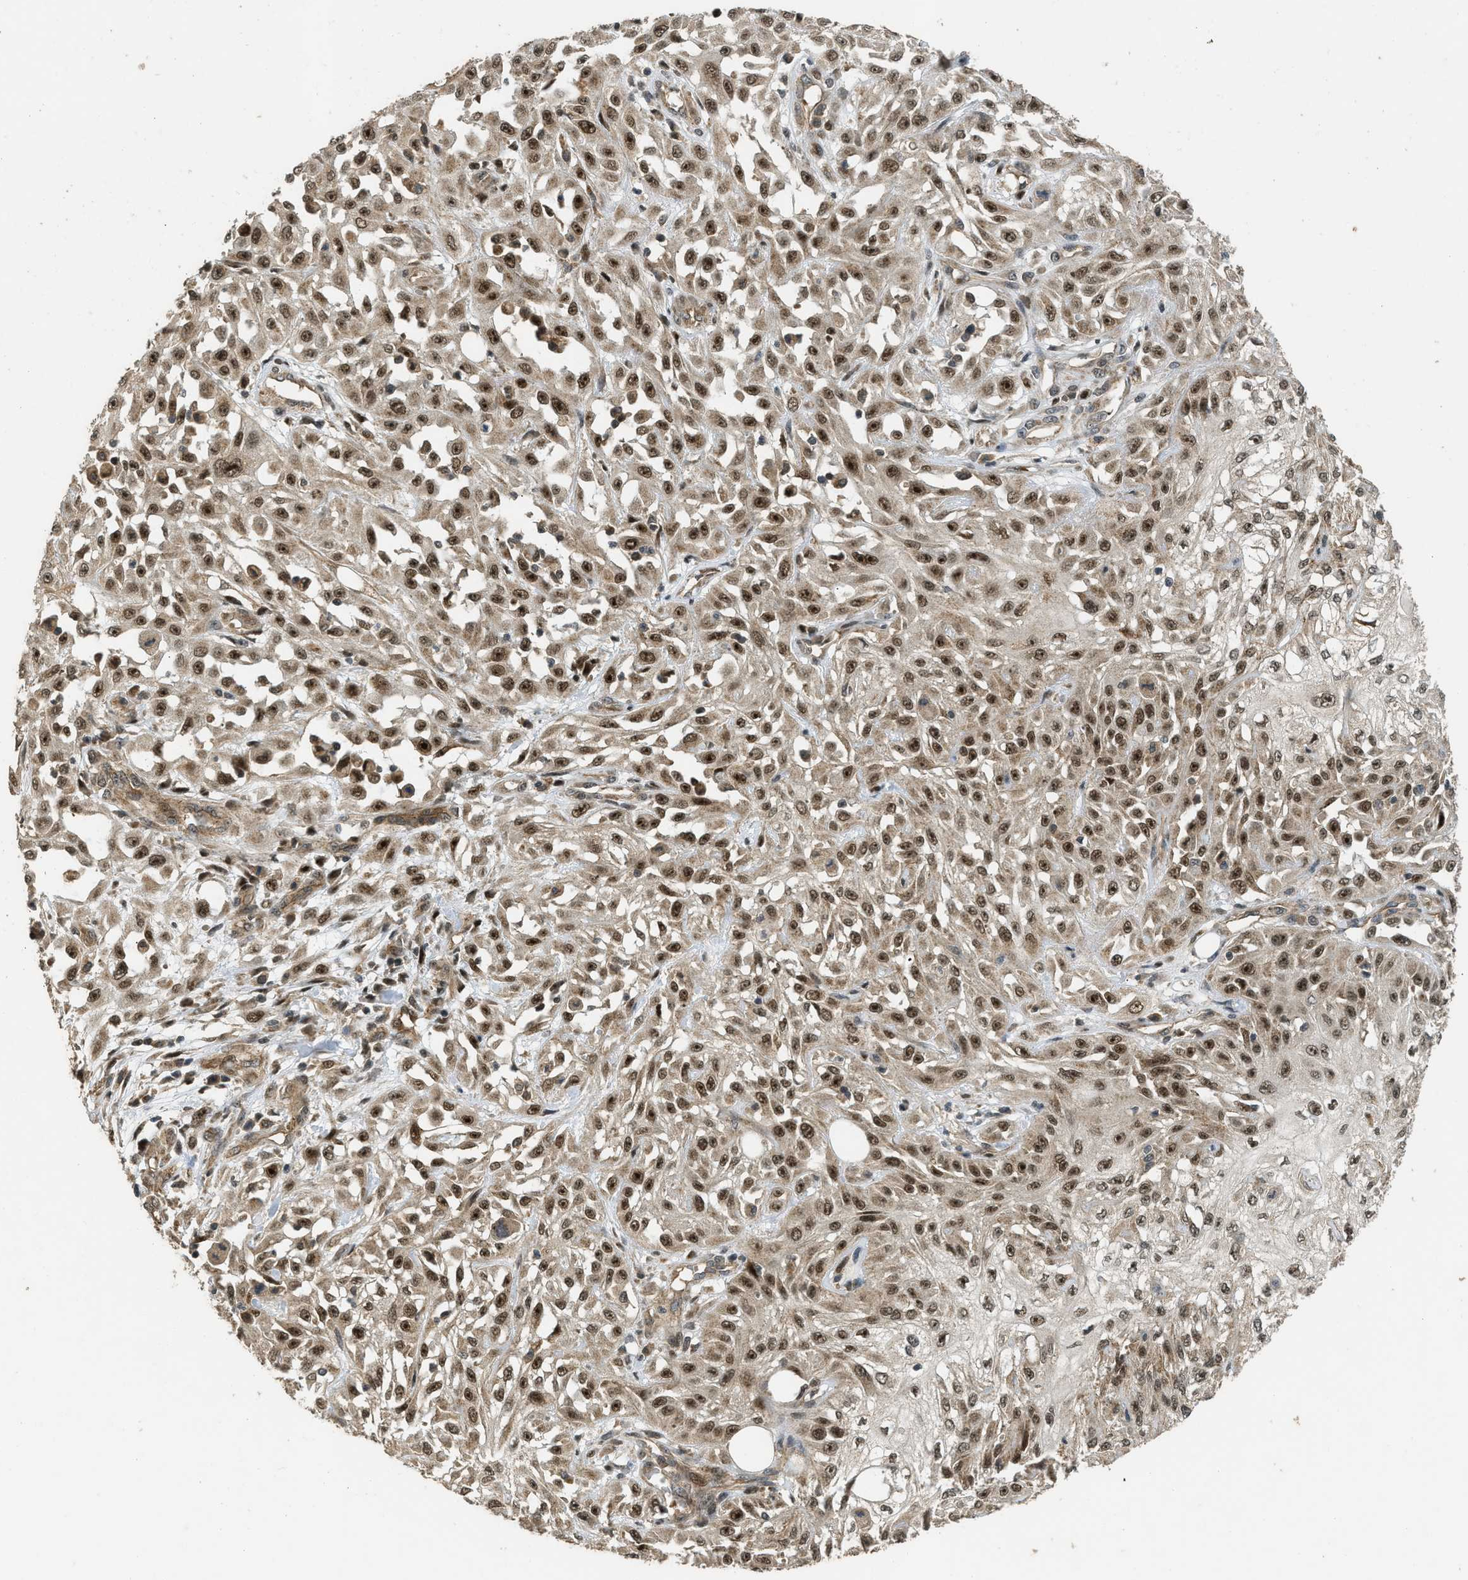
{"staining": {"intensity": "moderate", "quantity": ">75%", "location": "nuclear"}, "tissue": "skin cancer", "cell_type": "Tumor cells", "image_type": "cancer", "snomed": [{"axis": "morphology", "description": "Squamous cell carcinoma, NOS"}, {"axis": "morphology", "description": "Squamous cell carcinoma, metastatic, NOS"}, {"axis": "topography", "description": "Skin"}, {"axis": "topography", "description": "Lymph node"}], "caption": "Protein staining of skin cancer (metastatic squamous cell carcinoma) tissue exhibits moderate nuclear expression in about >75% of tumor cells.", "gene": "GET1", "patient": {"sex": "male", "age": 75}}